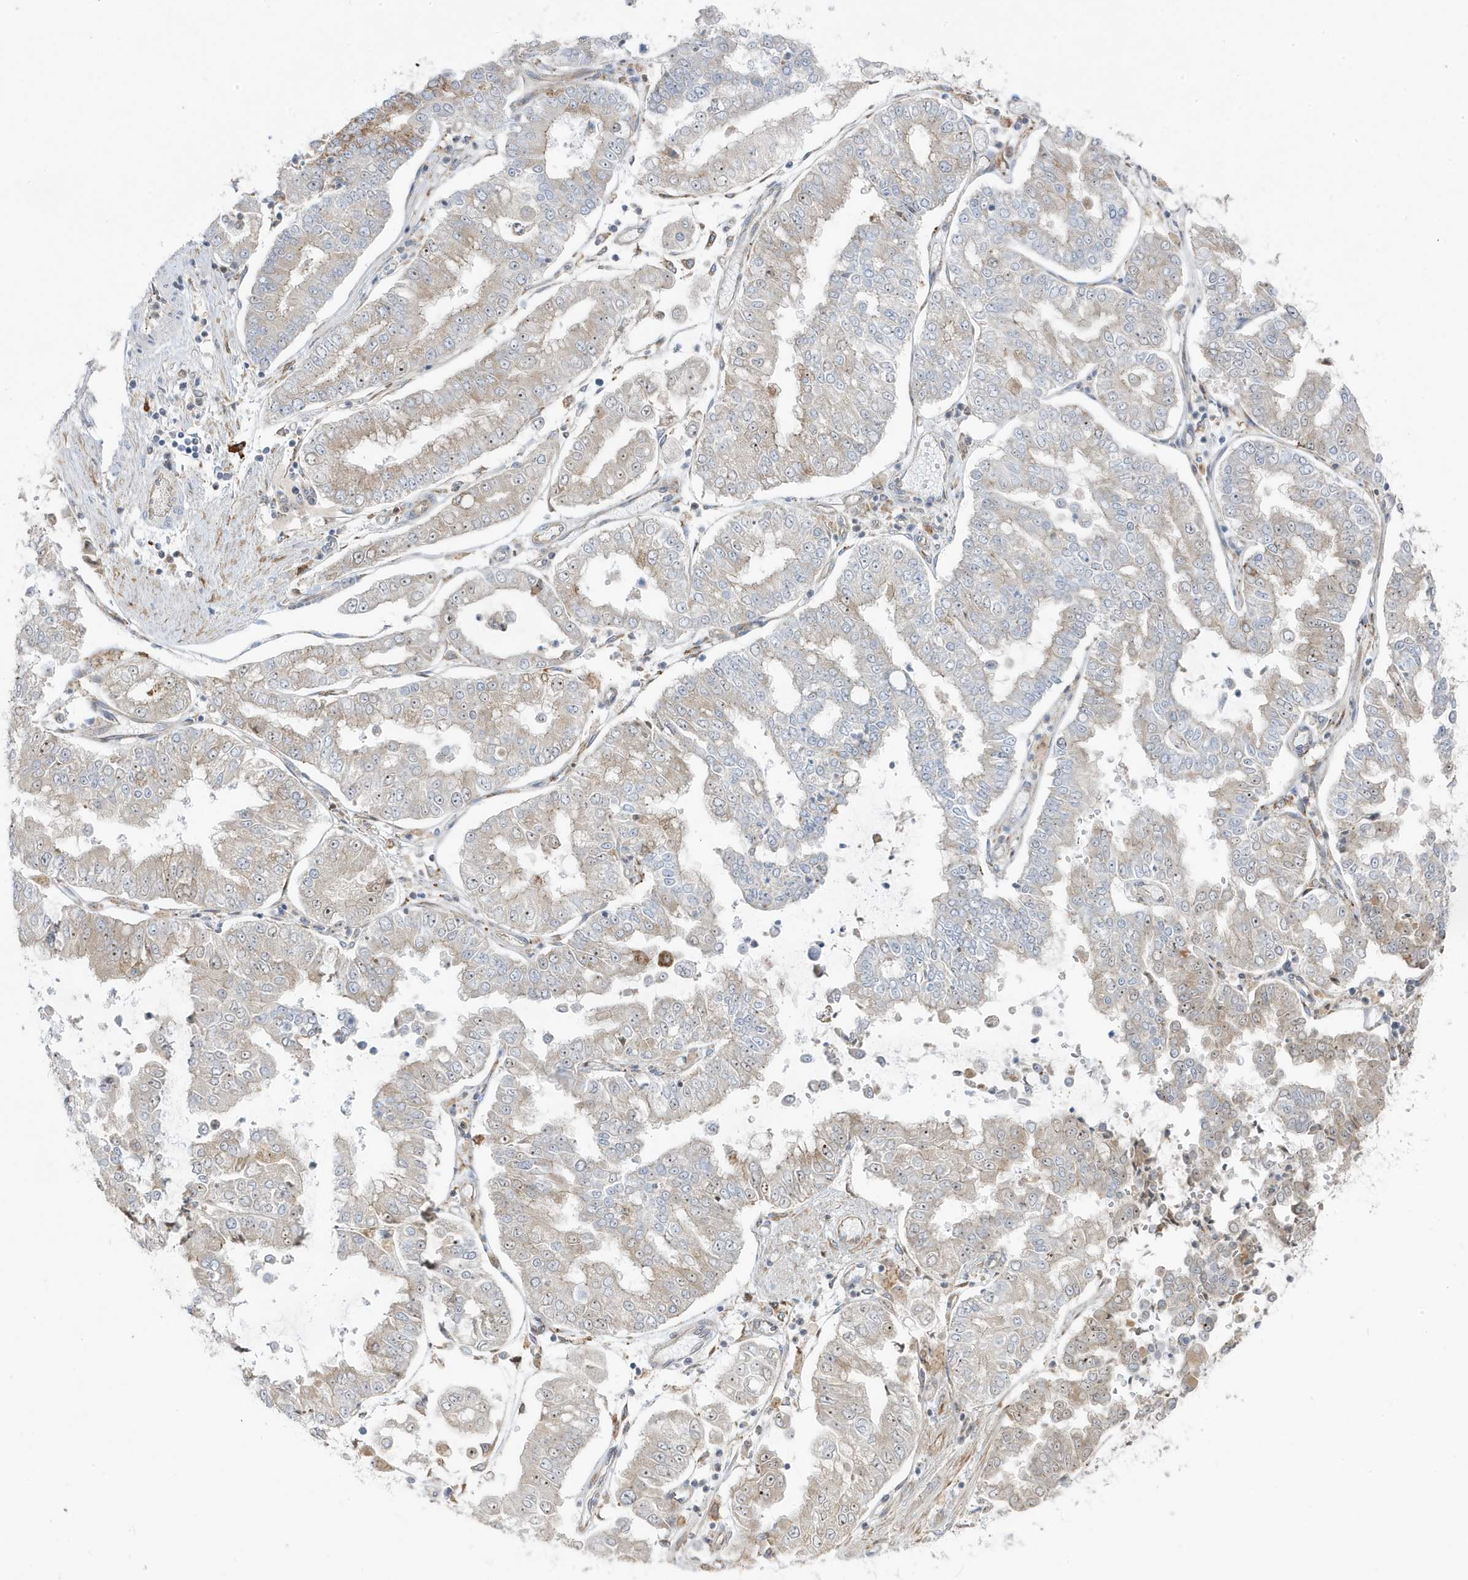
{"staining": {"intensity": "weak", "quantity": "<25%", "location": "cytoplasmic/membranous"}, "tissue": "stomach cancer", "cell_type": "Tumor cells", "image_type": "cancer", "snomed": [{"axis": "morphology", "description": "Adenocarcinoma, NOS"}, {"axis": "topography", "description": "Stomach"}], "caption": "Immunohistochemistry (IHC) of stomach adenocarcinoma reveals no staining in tumor cells.", "gene": "ZNF654", "patient": {"sex": "male", "age": 76}}